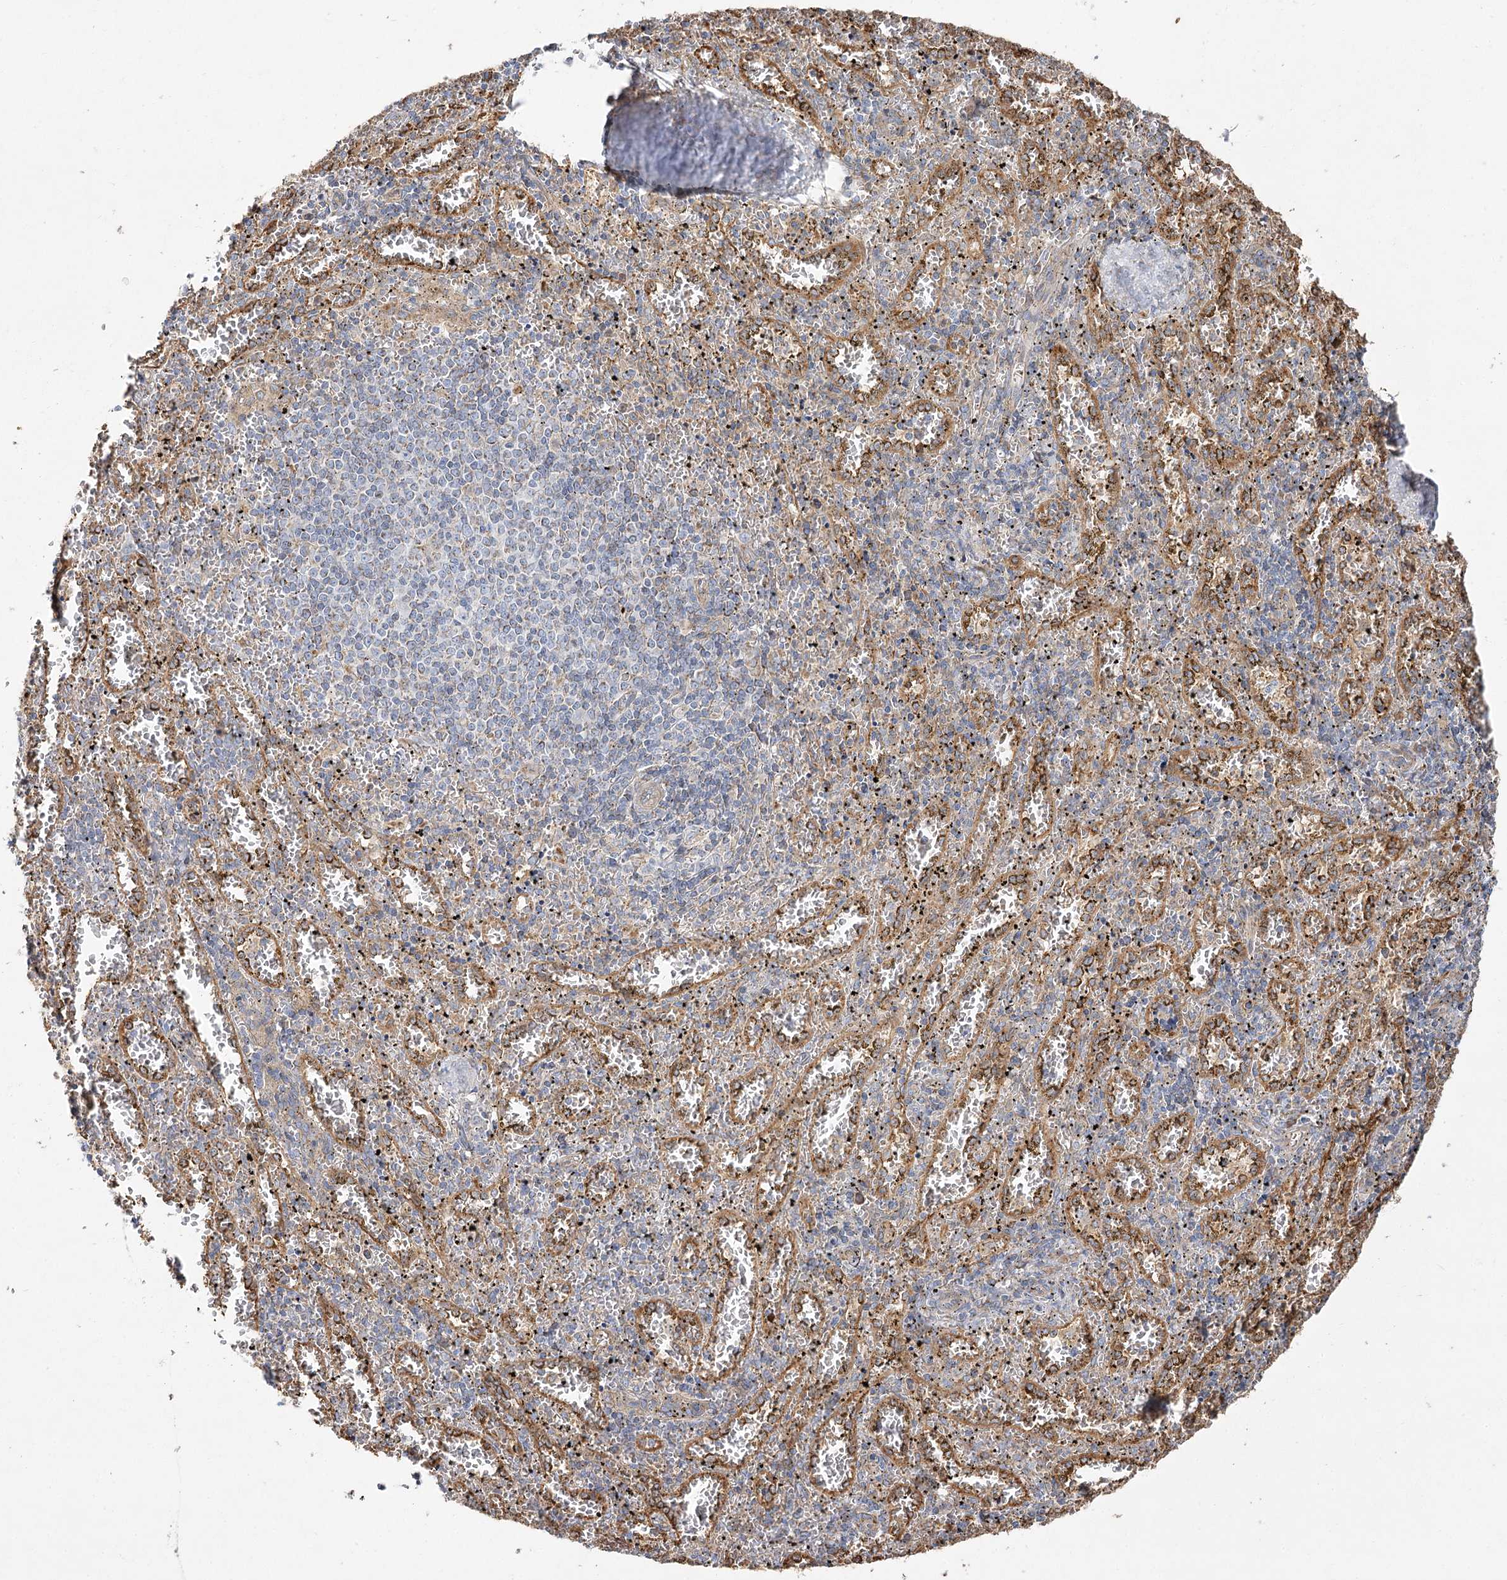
{"staining": {"intensity": "weak", "quantity": "<25%", "location": "cytoplasmic/membranous"}, "tissue": "spleen", "cell_type": "Cells in red pulp", "image_type": "normal", "snomed": [{"axis": "morphology", "description": "Normal tissue, NOS"}, {"axis": "topography", "description": "Spleen"}], "caption": "This is a histopathology image of immunohistochemistry staining of unremarkable spleen, which shows no positivity in cells in red pulp.", "gene": "ZFYVE16", "patient": {"sex": "male", "age": 11}}